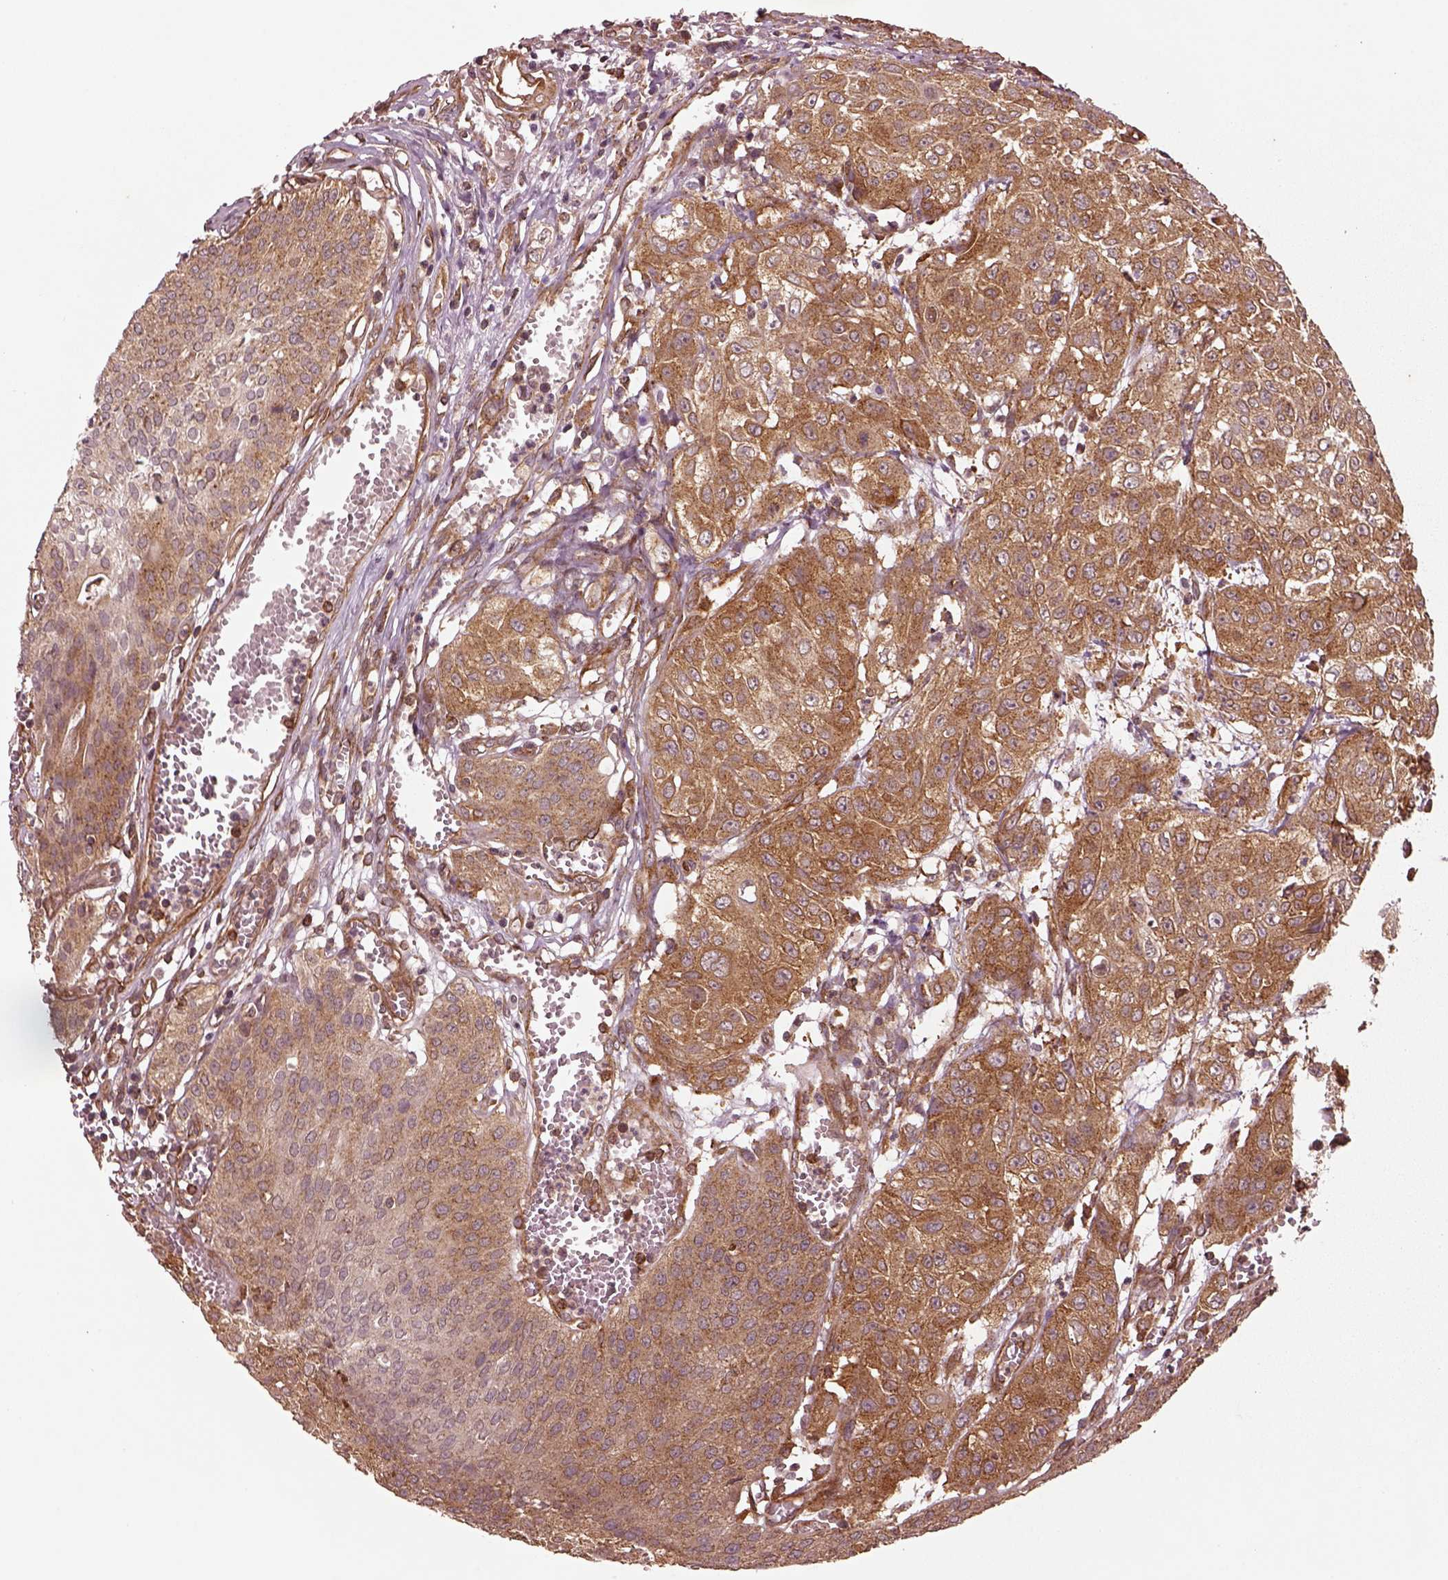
{"staining": {"intensity": "moderate", "quantity": "25%-75%", "location": "cytoplasmic/membranous"}, "tissue": "urothelial cancer", "cell_type": "Tumor cells", "image_type": "cancer", "snomed": [{"axis": "morphology", "description": "Urothelial carcinoma, High grade"}, {"axis": "topography", "description": "Urinary bladder"}], "caption": "This is an image of immunohistochemistry staining of urothelial cancer, which shows moderate expression in the cytoplasmic/membranous of tumor cells.", "gene": "WASHC2A", "patient": {"sex": "male", "age": 57}}